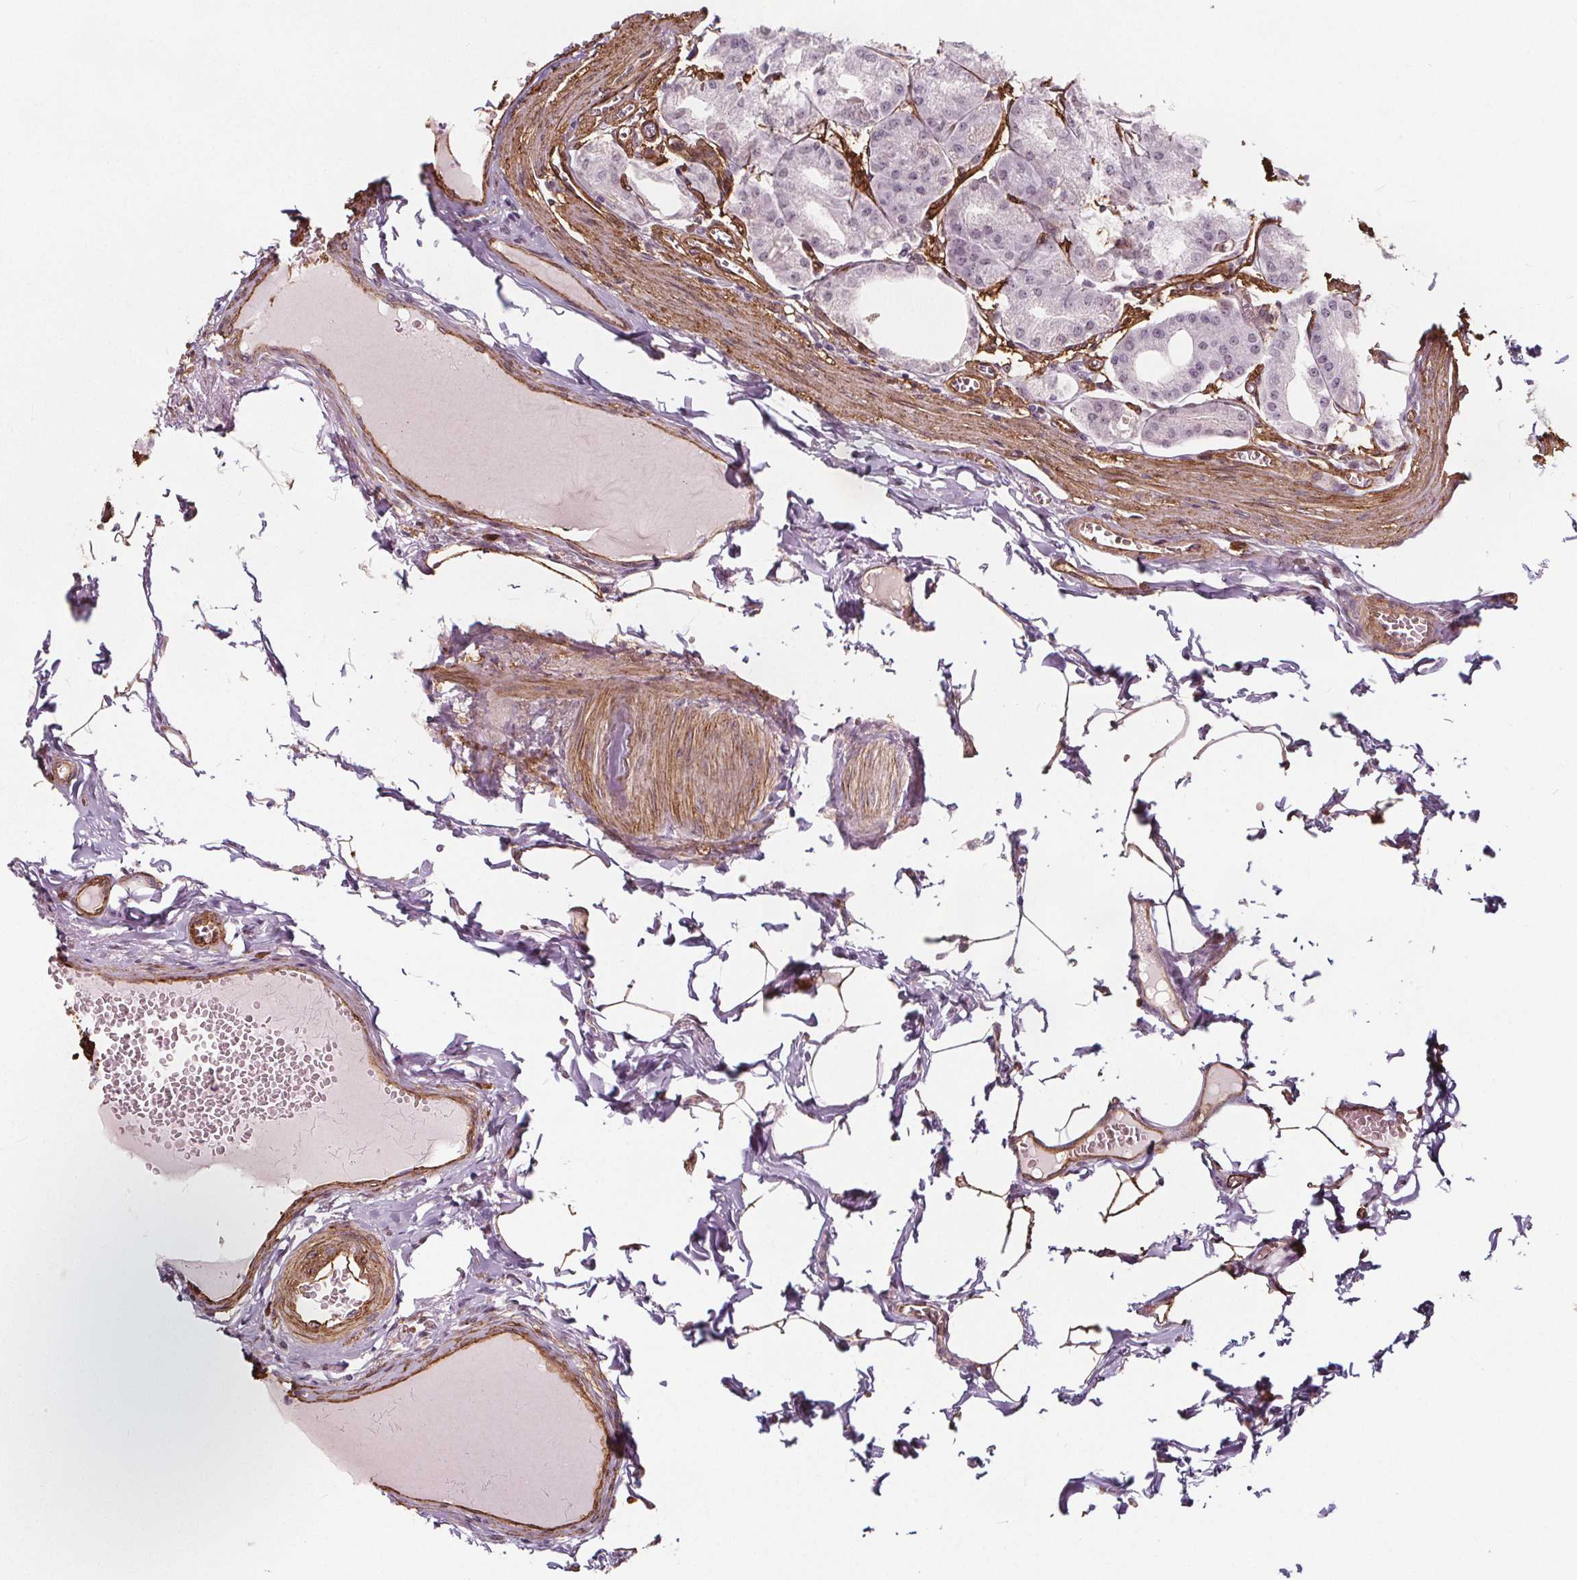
{"staining": {"intensity": "negative", "quantity": "none", "location": "none"}, "tissue": "stomach", "cell_type": "Glandular cells", "image_type": "normal", "snomed": [{"axis": "morphology", "description": "Normal tissue, NOS"}, {"axis": "topography", "description": "Stomach, lower"}], "caption": "A high-resolution micrograph shows immunohistochemistry (IHC) staining of unremarkable stomach, which shows no significant staining in glandular cells. (DAB (3,3'-diaminobenzidine) immunohistochemistry, high magnification).", "gene": "HAS1", "patient": {"sex": "male", "age": 71}}